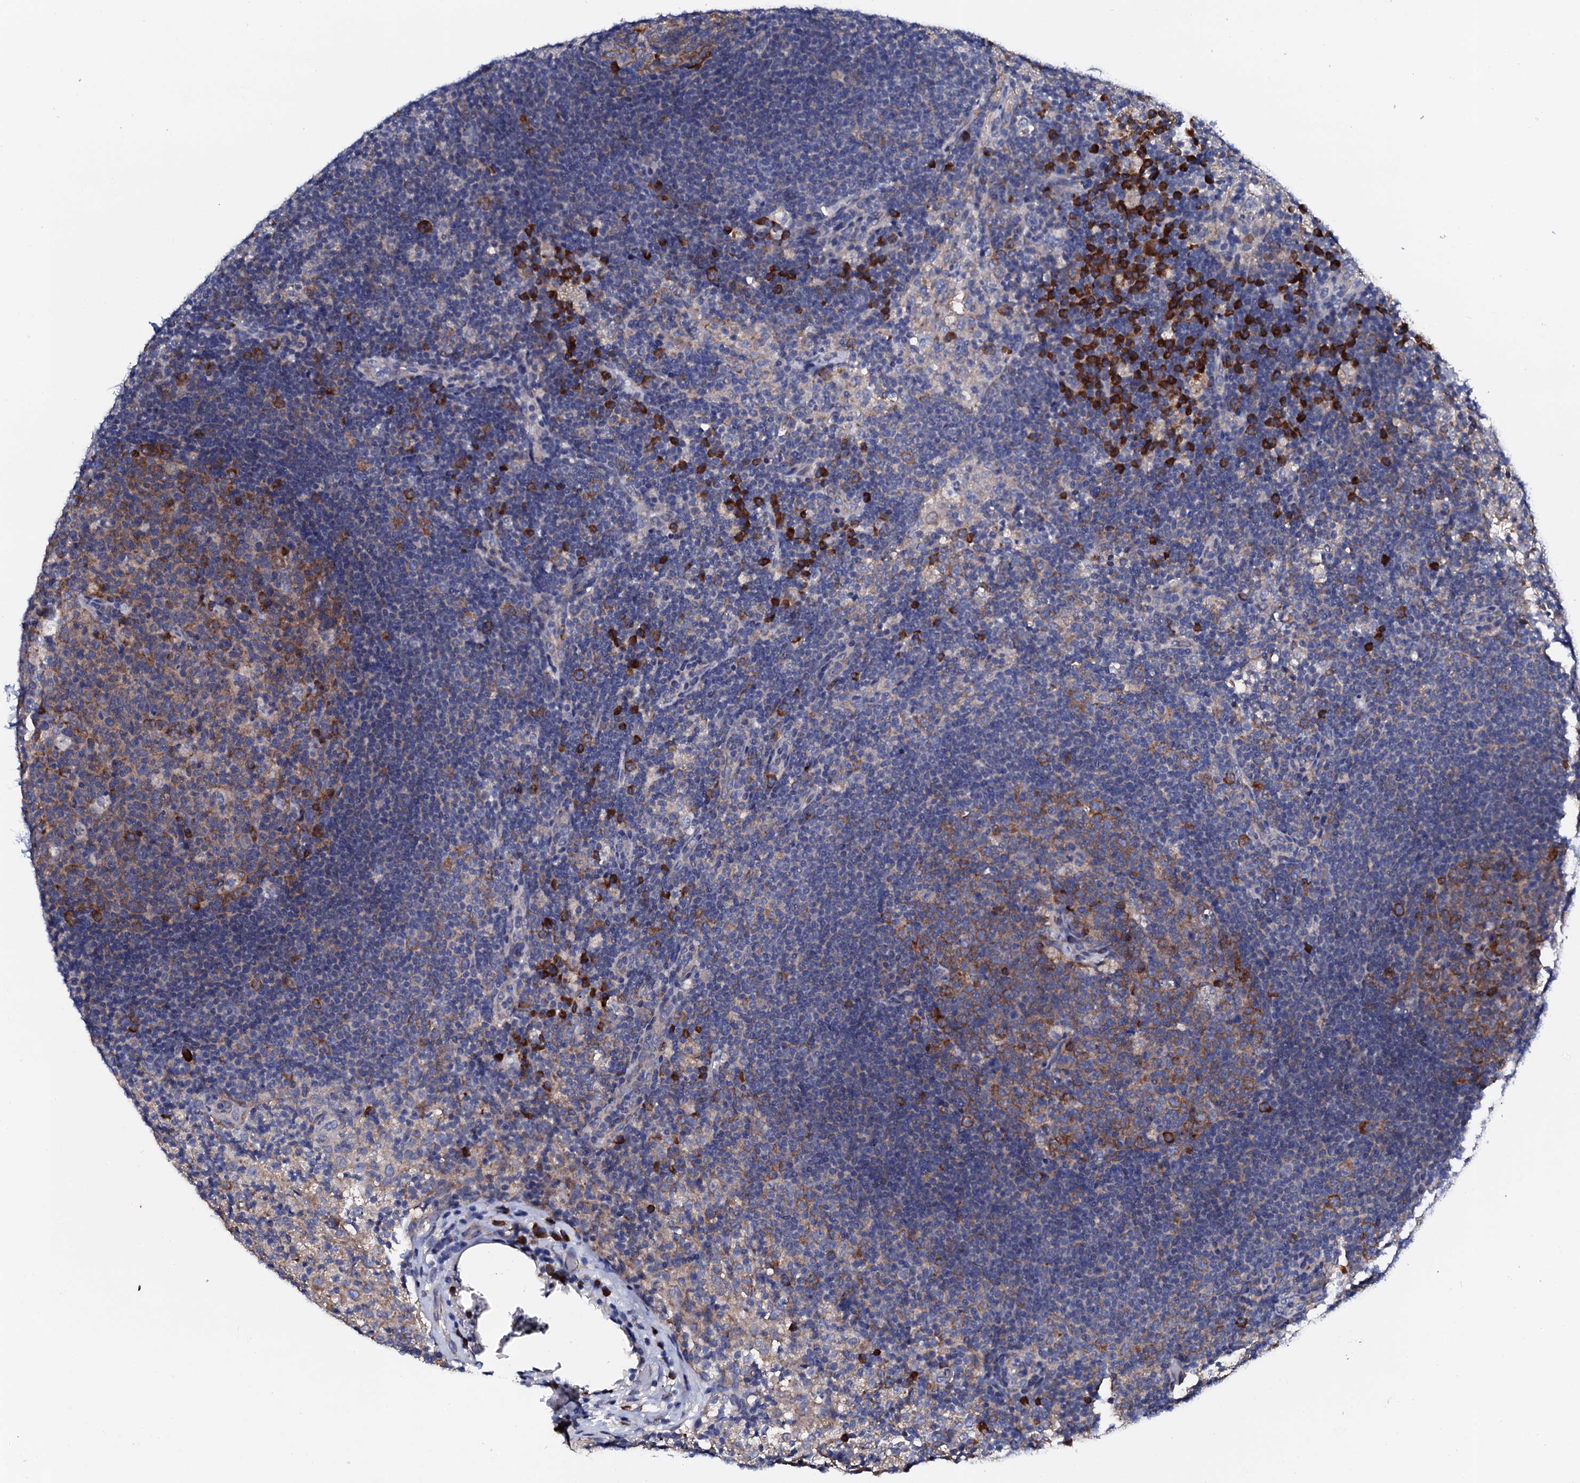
{"staining": {"intensity": "moderate", "quantity": "25%-75%", "location": "cytoplasmic/membranous"}, "tissue": "lymph node", "cell_type": "Germinal center cells", "image_type": "normal", "snomed": [{"axis": "morphology", "description": "Normal tissue, NOS"}, {"axis": "topography", "description": "Lymph node"}], "caption": "Unremarkable lymph node displays moderate cytoplasmic/membranous expression in approximately 25%-75% of germinal center cells The staining was performed using DAB to visualize the protein expression in brown, while the nuclei were stained in blue with hematoxylin (Magnification: 20x)..", "gene": "NUP58", "patient": {"sex": "female", "age": 70}}